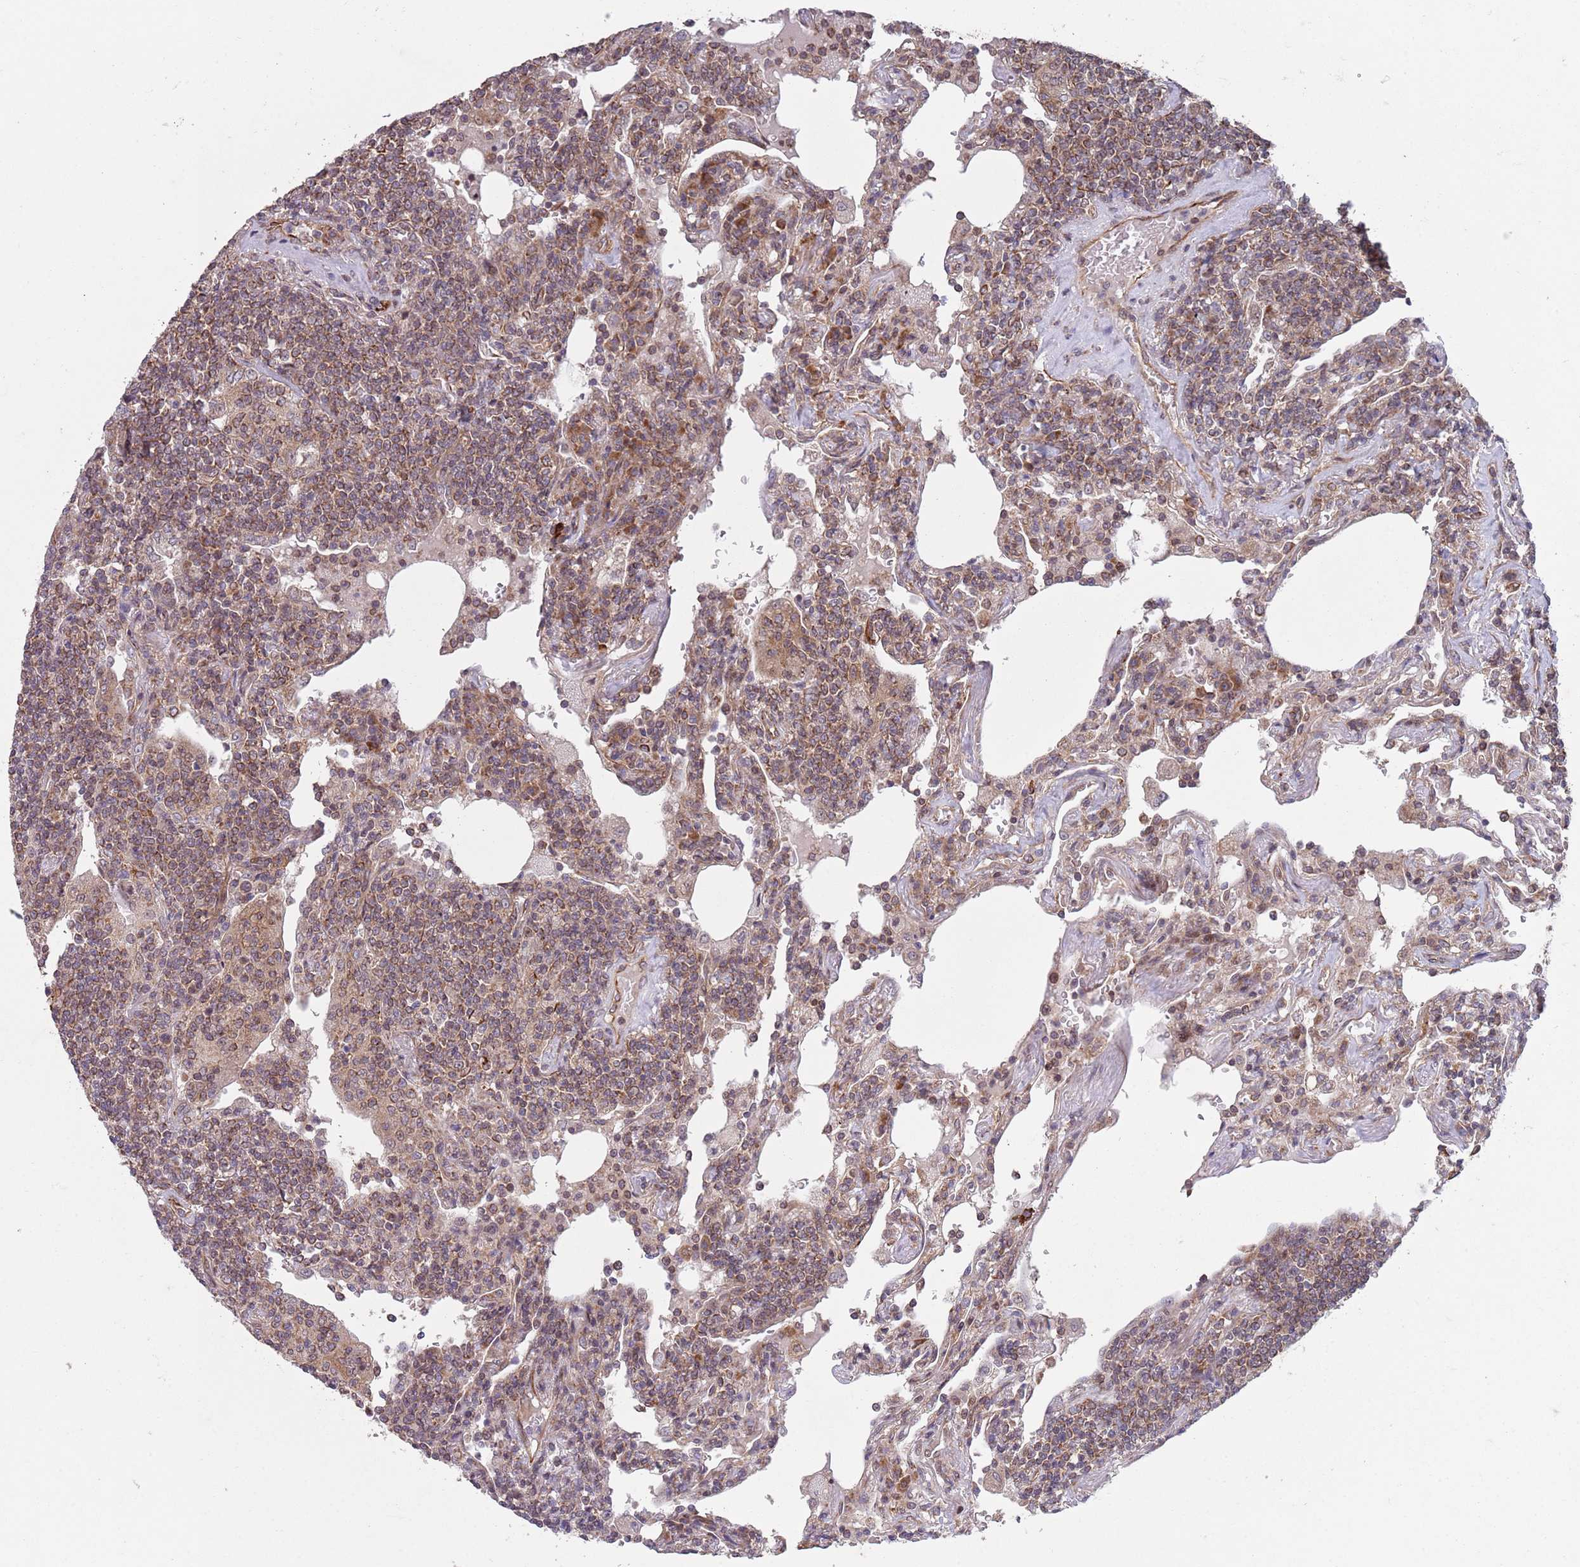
{"staining": {"intensity": "moderate", "quantity": ">75%", "location": "cytoplasmic/membranous"}, "tissue": "lymphoma", "cell_type": "Tumor cells", "image_type": "cancer", "snomed": [{"axis": "morphology", "description": "Malignant lymphoma, non-Hodgkin's type, Low grade"}, {"axis": "topography", "description": "Lung"}], "caption": "Human low-grade malignant lymphoma, non-Hodgkin's type stained with a protein marker displays moderate staining in tumor cells.", "gene": "CHD9", "patient": {"sex": "female", "age": 71}}